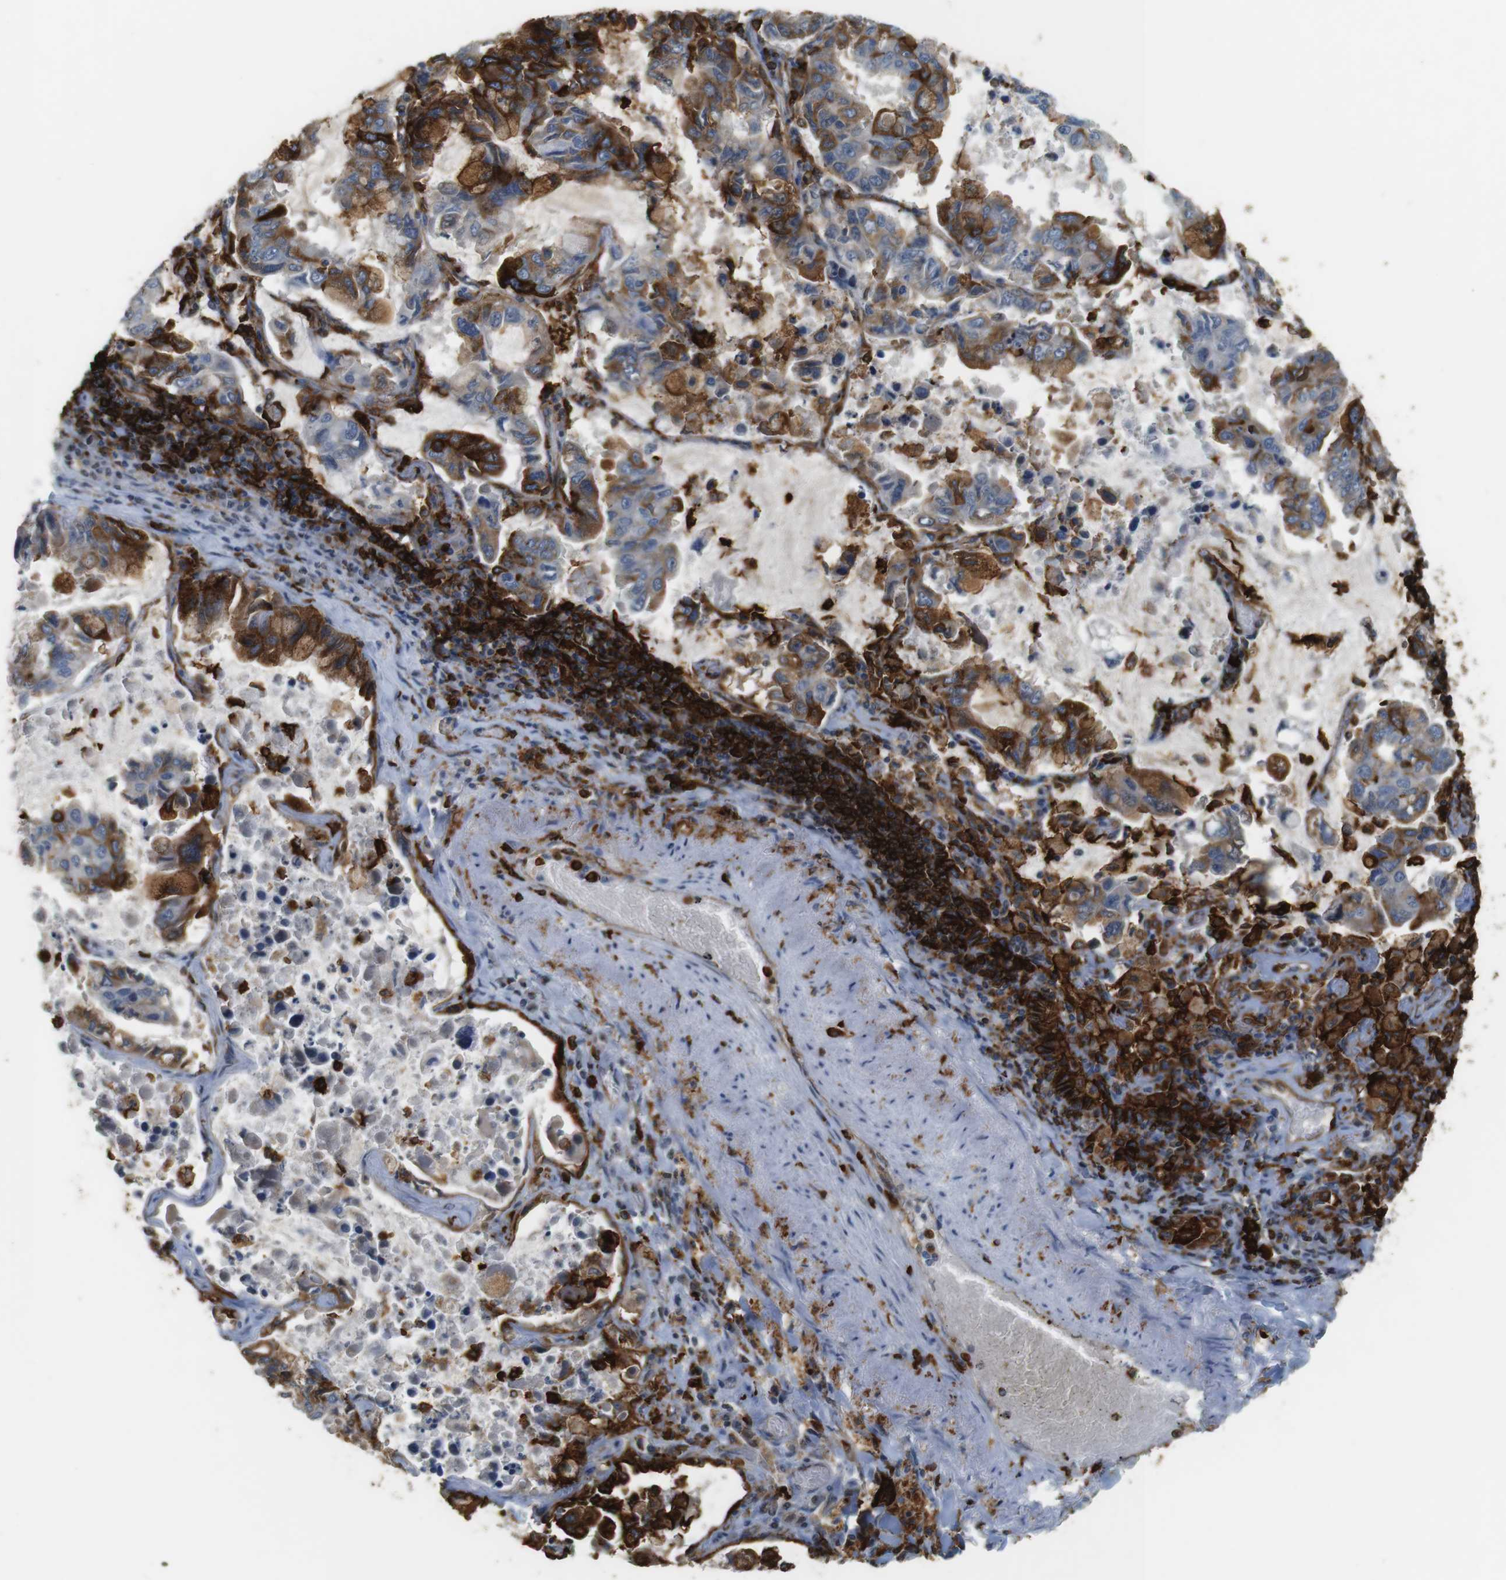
{"staining": {"intensity": "moderate", "quantity": "25%-75%", "location": "cytoplasmic/membranous"}, "tissue": "lung cancer", "cell_type": "Tumor cells", "image_type": "cancer", "snomed": [{"axis": "morphology", "description": "Adenocarcinoma, NOS"}, {"axis": "topography", "description": "Lung"}], "caption": "DAB (3,3'-diaminobenzidine) immunohistochemical staining of lung cancer (adenocarcinoma) shows moderate cytoplasmic/membranous protein positivity in about 25%-75% of tumor cells.", "gene": "HLA-DRA", "patient": {"sex": "male", "age": 64}}